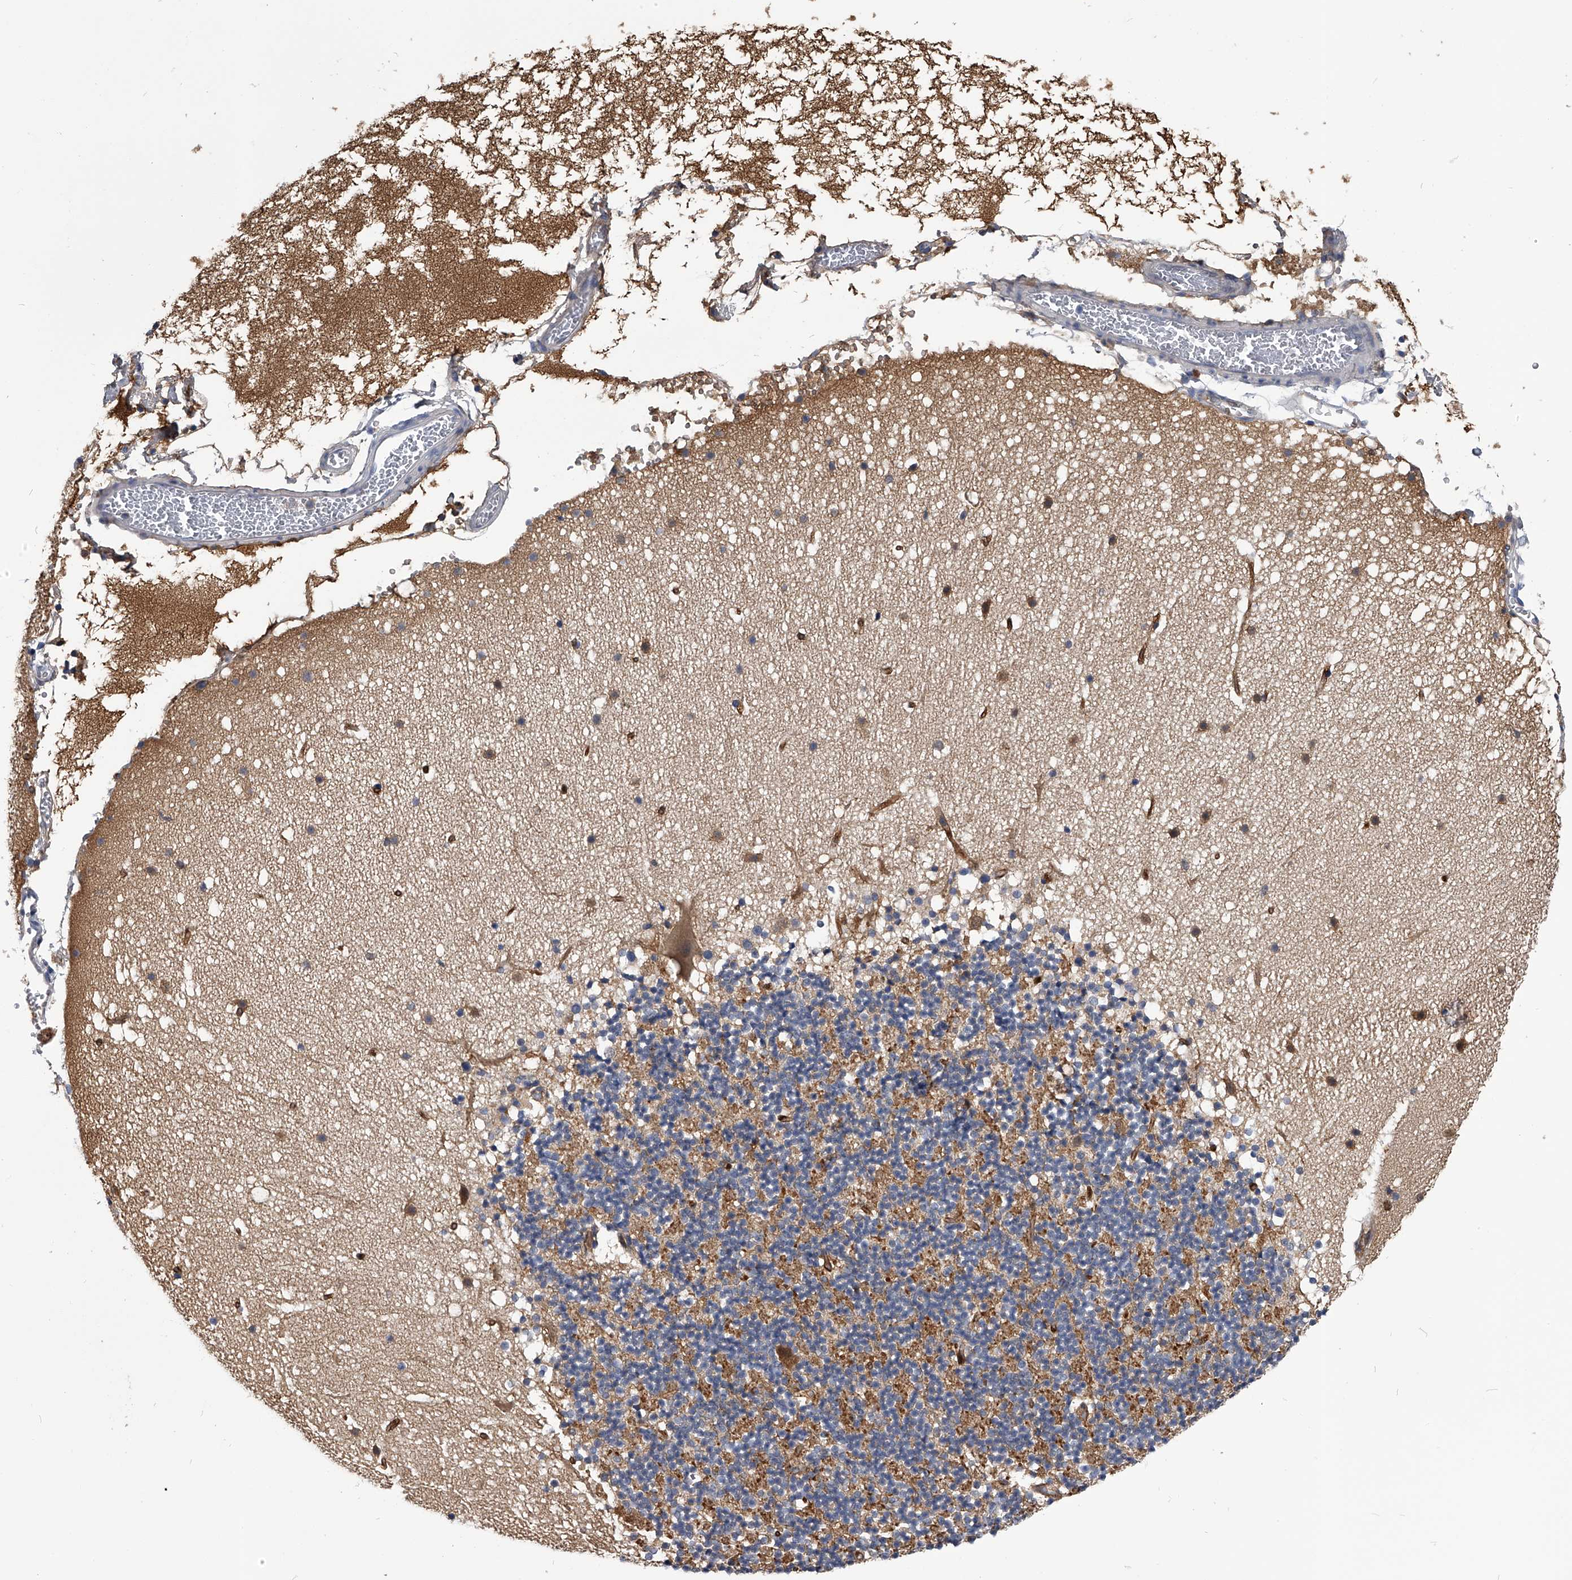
{"staining": {"intensity": "negative", "quantity": "none", "location": "none"}, "tissue": "cerebellum", "cell_type": "Cells in granular layer", "image_type": "normal", "snomed": [{"axis": "morphology", "description": "Normal tissue, NOS"}, {"axis": "topography", "description": "Cerebellum"}], "caption": "DAB immunohistochemical staining of normal human cerebellum exhibits no significant staining in cells in granular layer.", "gene": "PDXK", "patient": {"sex": "male", "age": 57}}